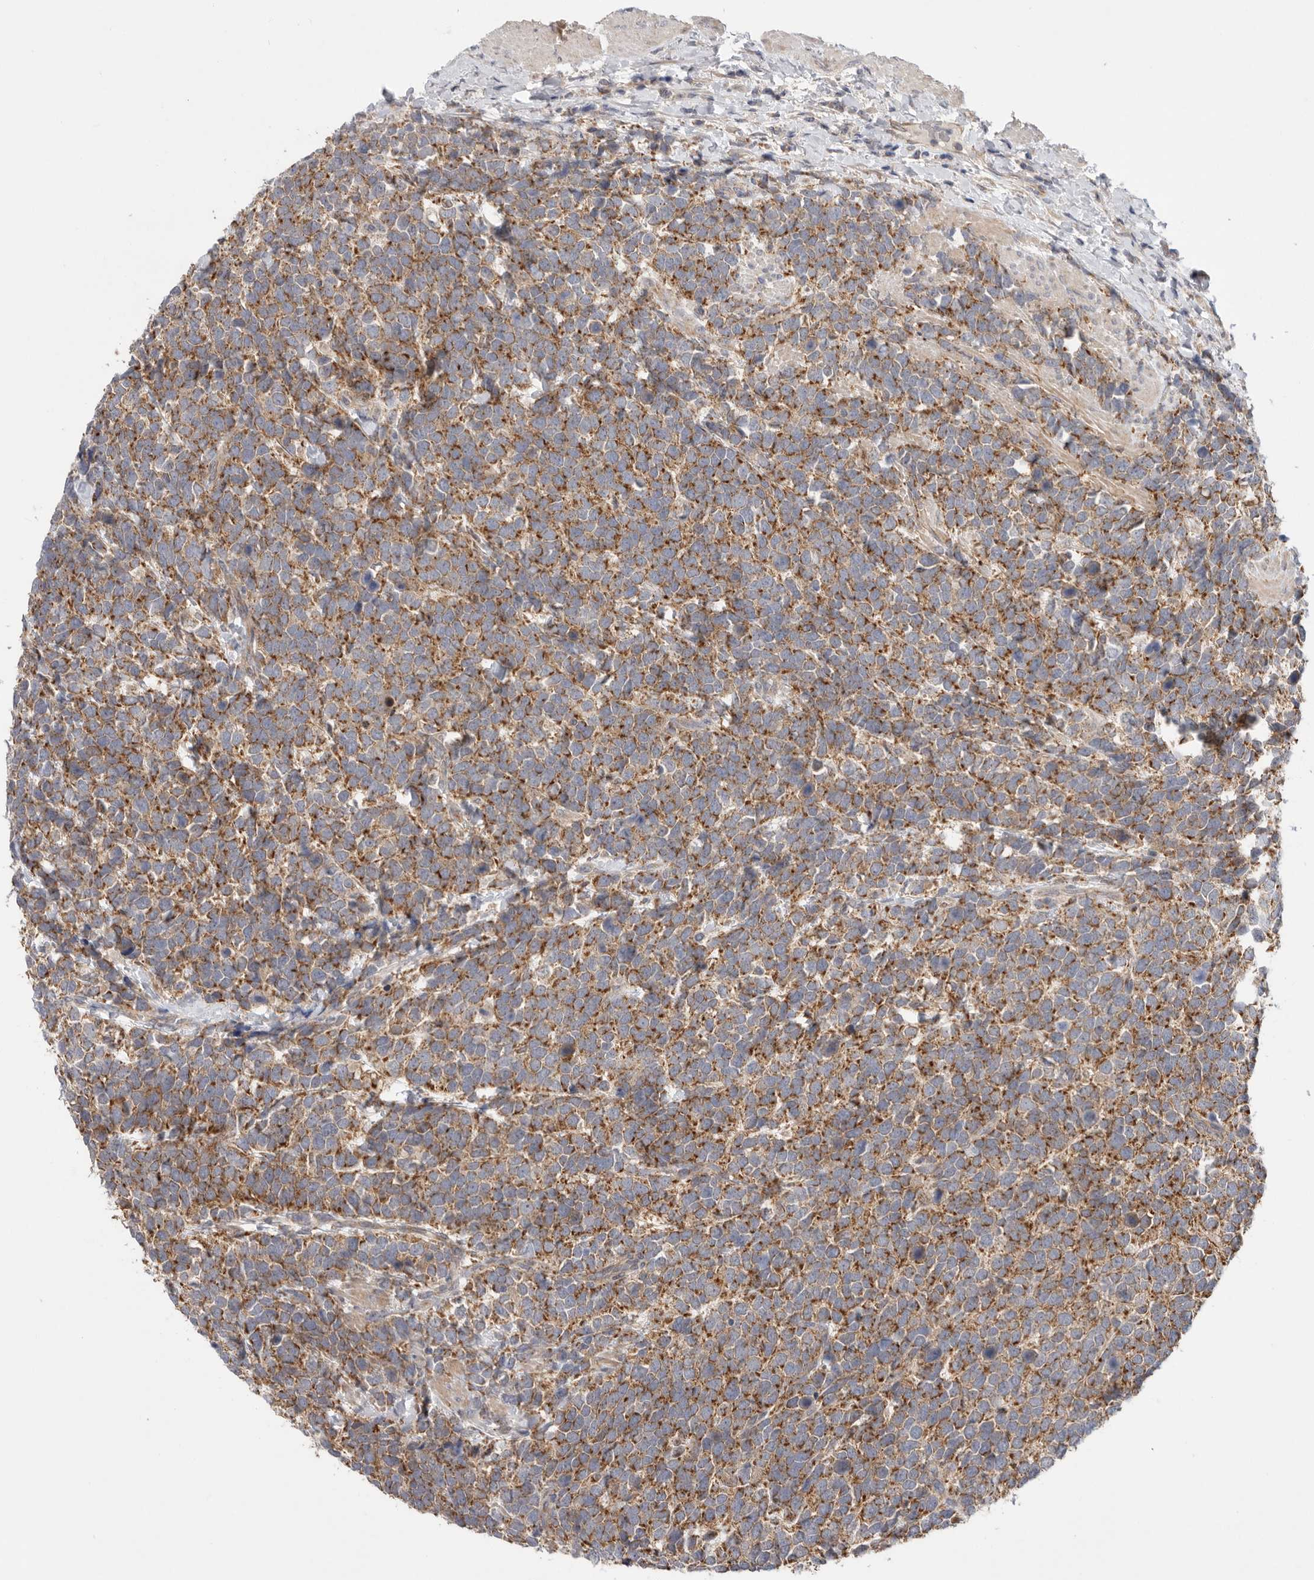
{"staining": {"intensity": "strong", "quantity": ">75%", "location": "cytoplasmic/membranous"}, "tissue": "urothelial cancer", "cell_type": "Tumor cells", "image_type": "cancer", "snomed": [{"axis": "morphology", "description": "Urothelial carcinoma, High grade"}, {"axis": "topography", "description": "Urinary bladder"}], "caption": "IHC image of human high-grade urothelial carcinoma stained for a protein (brown), which reveals high levels of strong cytoplasmic/membranous expression in about >75% of tumor cells.", "gene": "MTFR1L", "patient": {"sex": "female", "age": 82}}